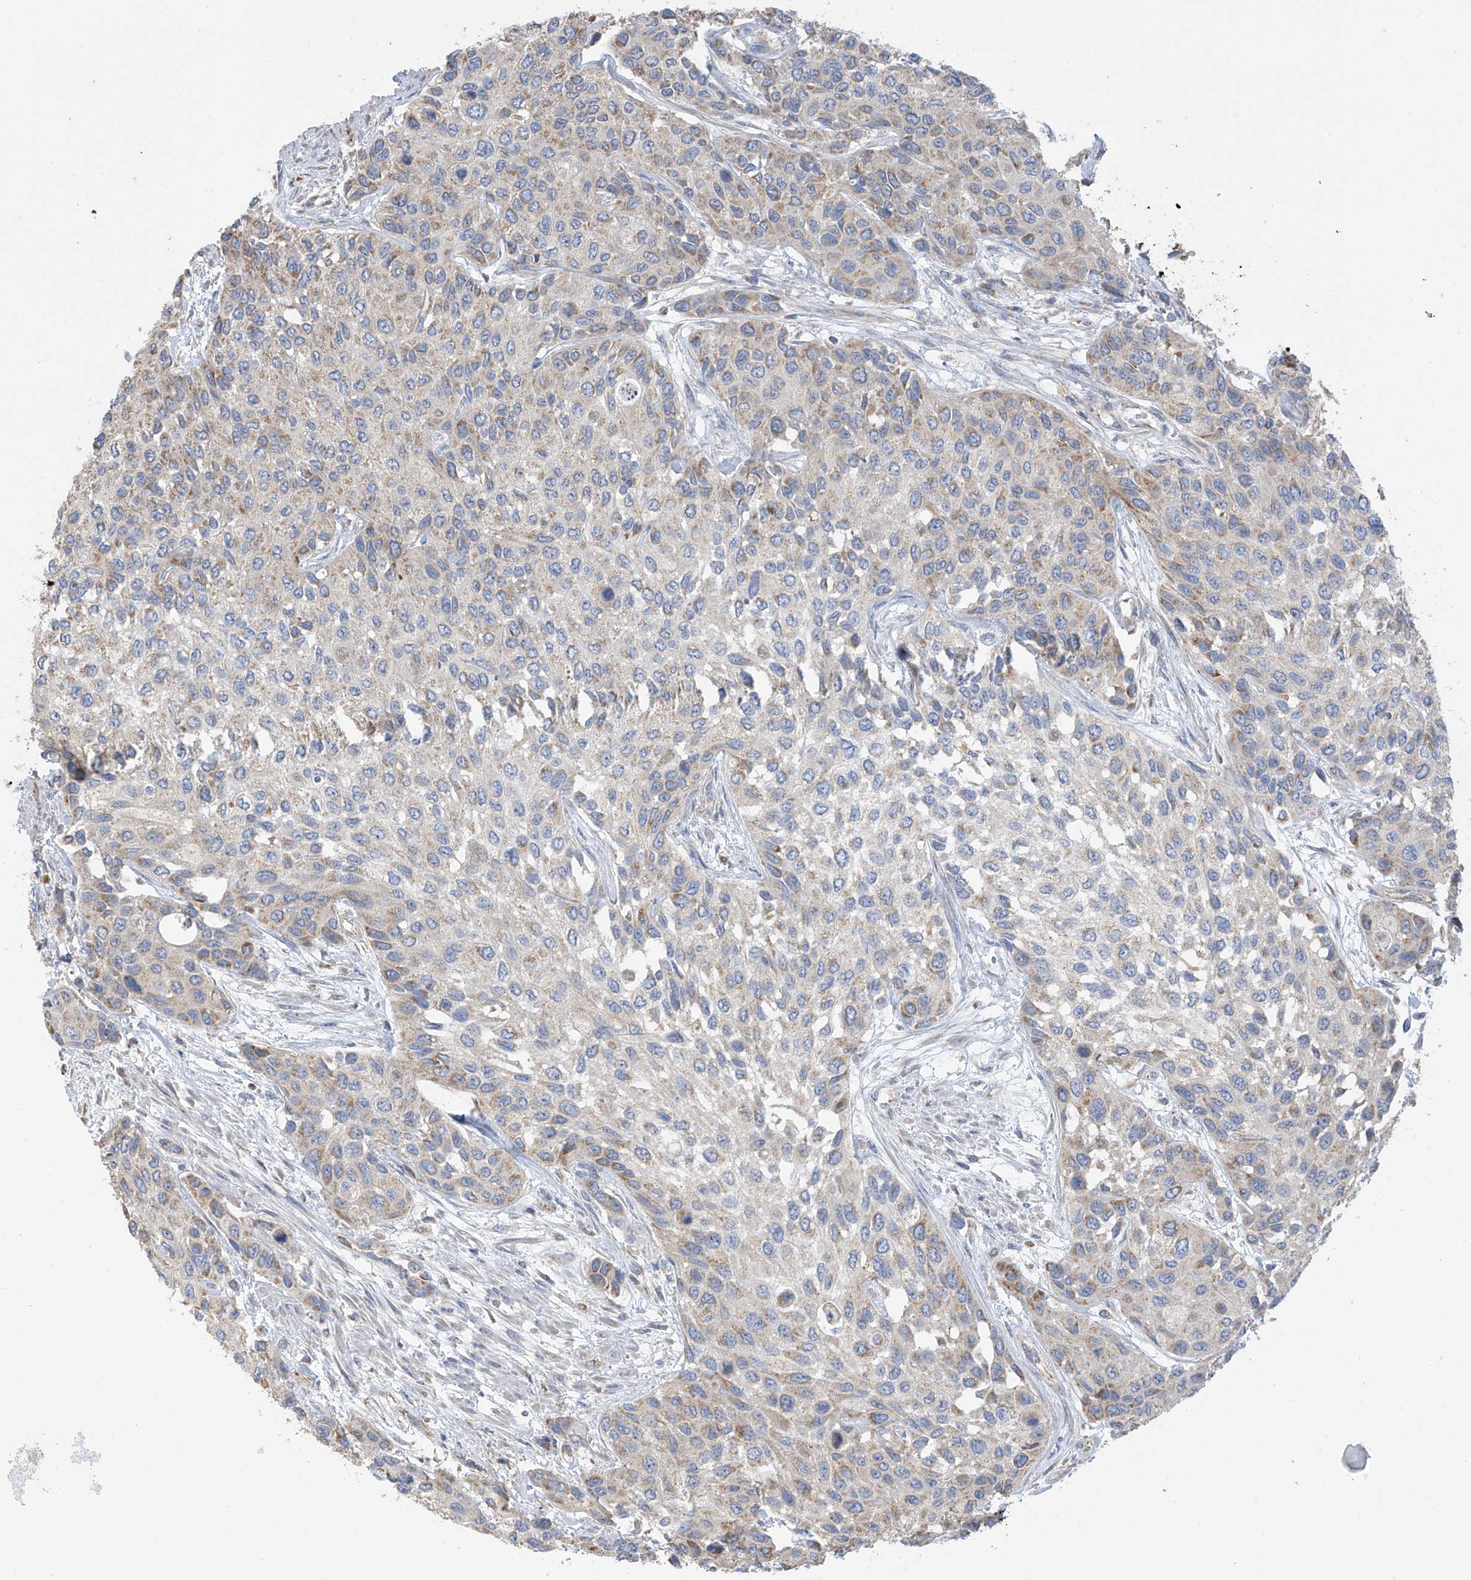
{"staining": {"intensity": "moderate", "quantity": "<25%", "location": "cytoplasmic/membranous"}, "tissue": "urothelial cancer", "cell_type": "Tumor cells", "image_type": "cancer", "snomed": [{"axis": "morphology", "description": "Normal tissue, NOS"}, {"axis": "morphology", "description": "Urothelial carcinoma, High grade"}, {"axis": "topography", "description": "Vascular tissue"}, {"axis": "topography", "description": "Urinary bladder"}], "caption": "IHC histopathology image of neoplastic tissue: high-grade urothelial carcinoma stained using immunohistochemistry exhibits low levels of moderate protein expression localized specifically in the cytoplasmic/membranous of tumor cells, appearing as a cytoplasmic/membranous brown color.", "gene": "PNPT1", "patient": {"sex": "female", "age": 56}}